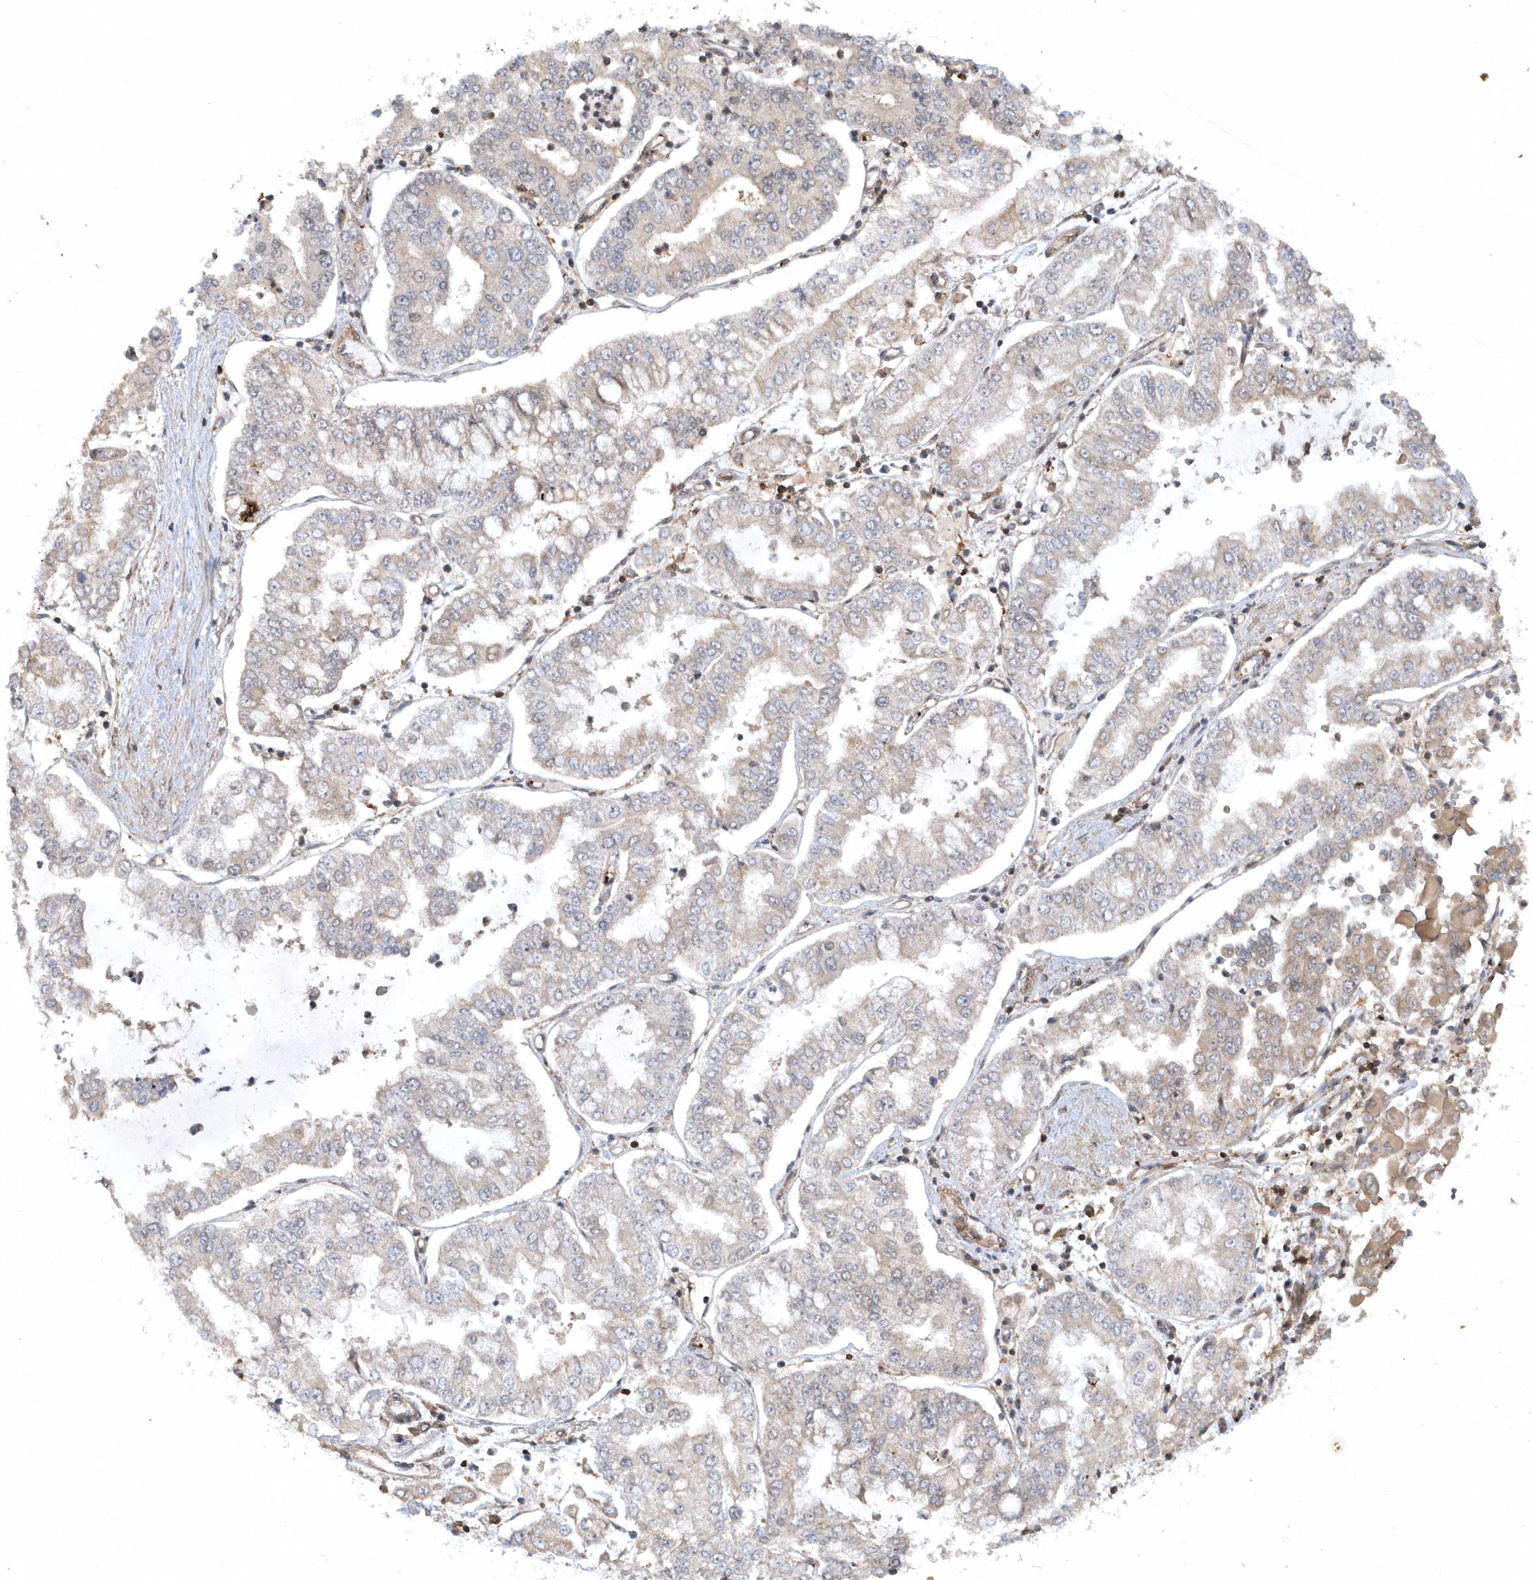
{"staining": {"intensity": "negative", "quantity": "none", "location": "none"}, "tissue": "stomach cancer", "cell_type": "Tumor cells", "image_type": "cancer", "snomed": [{"axis": "morphology", "description": "Adenocarcinoma, NOS"}, {"axis": "topography", "description": "Stomach"}], "caption": "The image reveals no significant positivity in tumor cells of stomach cancer (adenocarcinoma).", "gene": "ACYP1", "patient": {"sex": "male", "age": 76}}